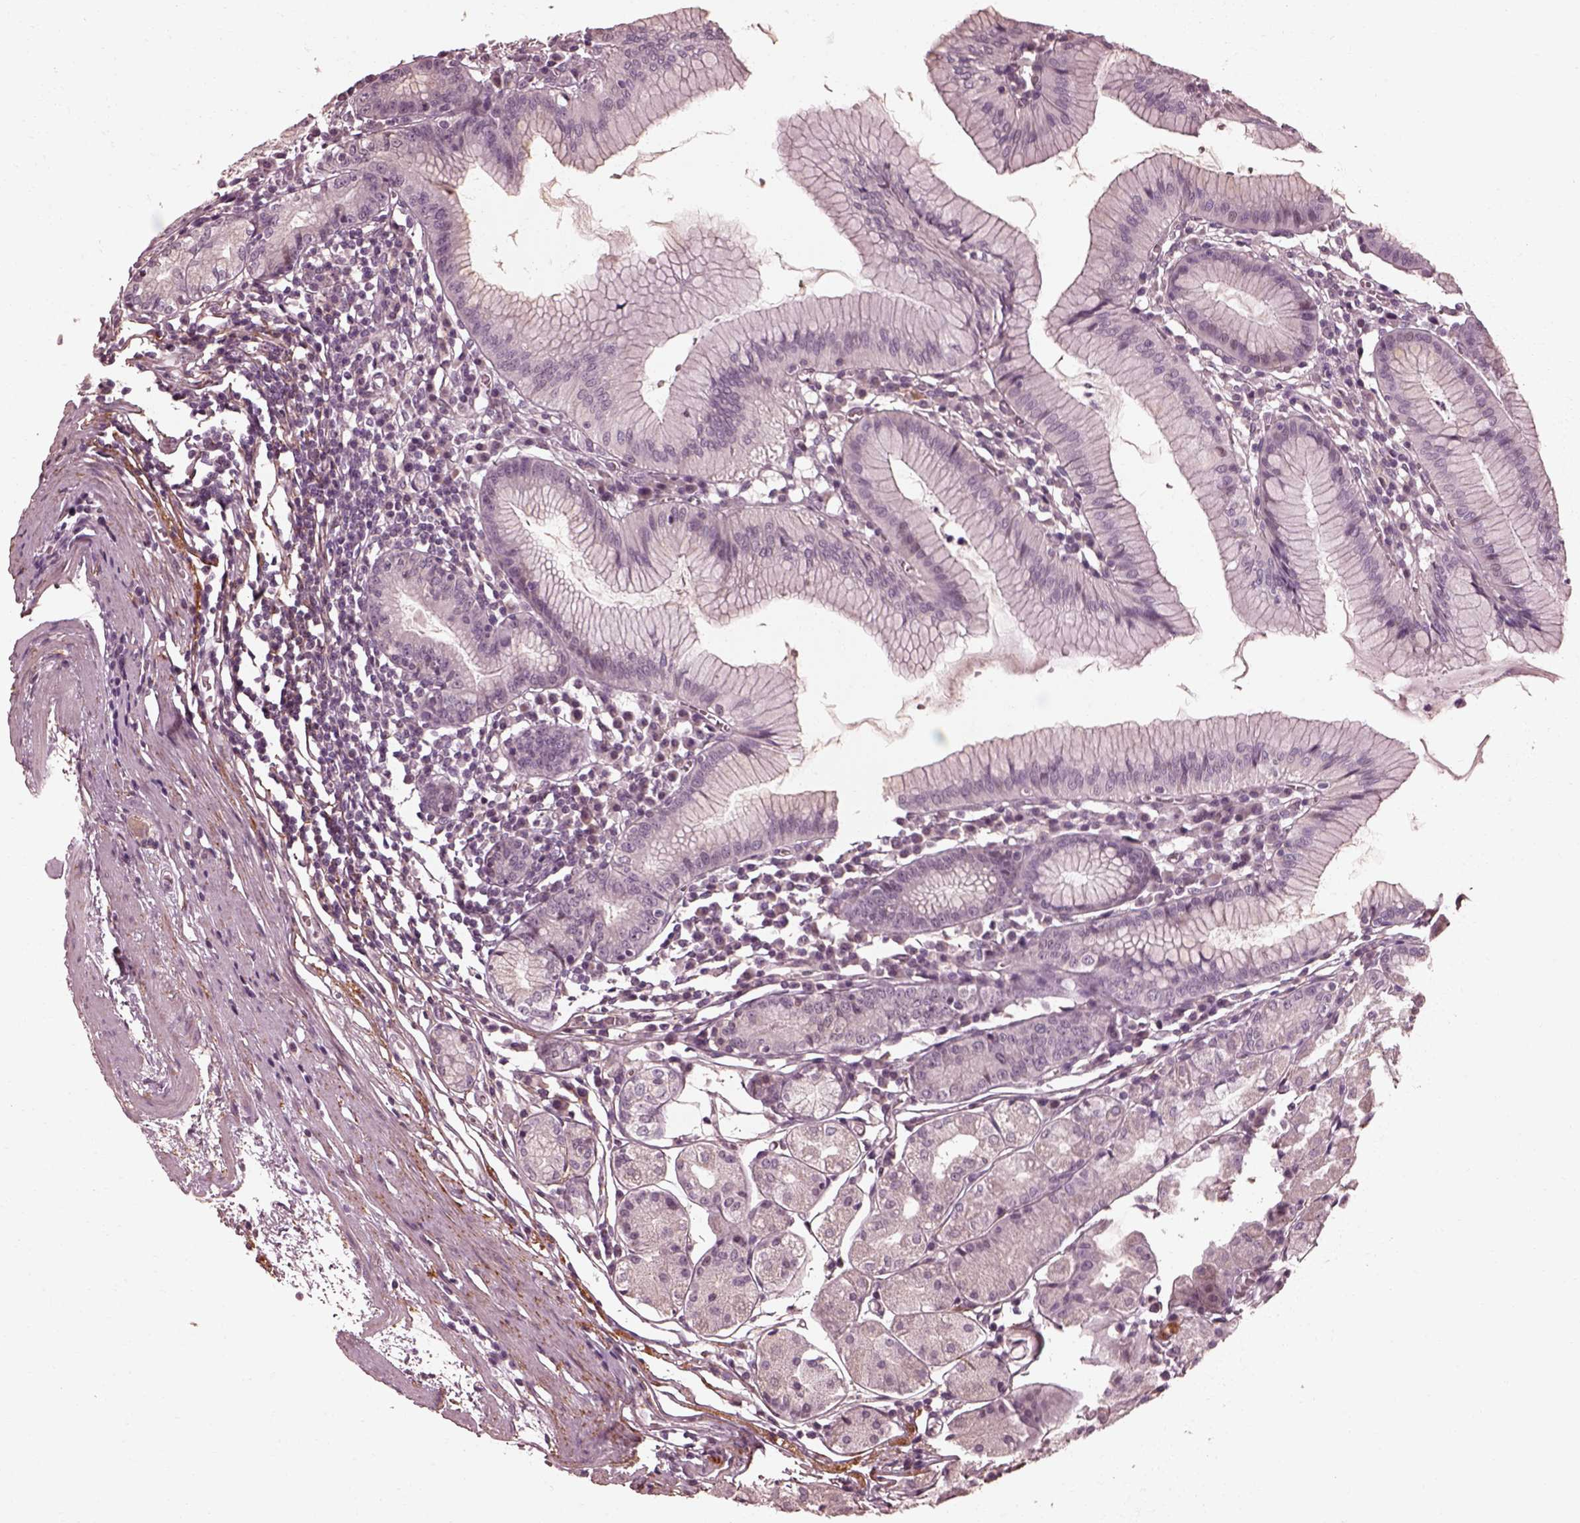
{"staining": {"intensity": "negative", "quantity": "none", "location": "none"}, "tissue": "stomach", "cell_type": "Glandular cells", "image_type": "normal", "snomed": [{"axis": "morphology", "description": "Normal tissue, NOS"}, {"axis": "topography", "description": "Stomach"}], "caption": "The IHC image has no significant positivity in glandular cells of stomach. (DAB immunohistochemistry (IHC) visualized using brightfield microscopy, high magnification).", "gene": "EFEMP1", "patient": {"sex": "male", "age": 55}}